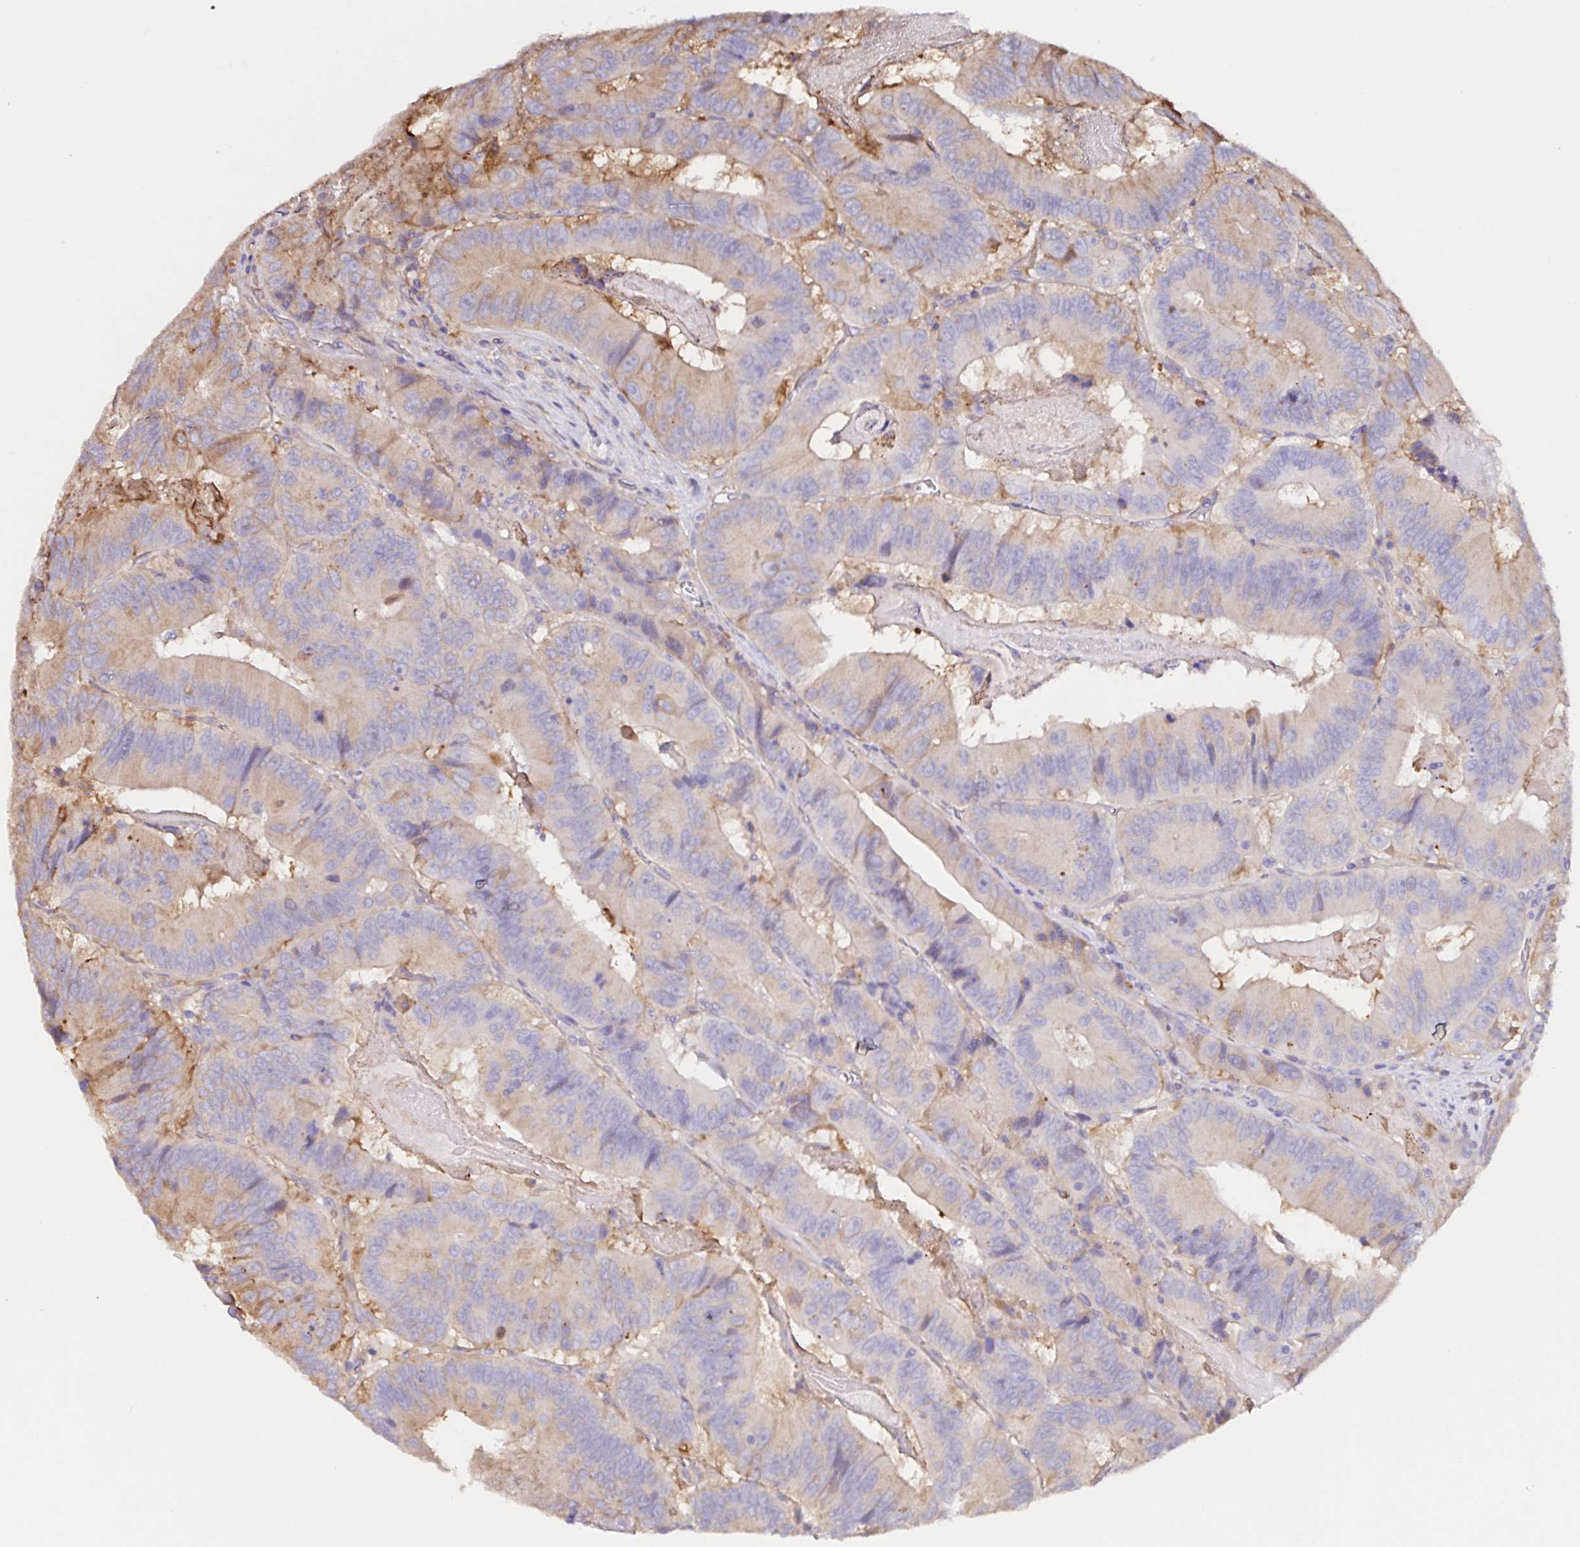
{"staining": {"intensity": "weak", "quantity": "25%-75%", "location": "cytoplasmic/membranous"}, "tissue": "colorectal cancer", "cell_type": "Tumor cells", "image_type": "cancer", "snomed": [{"axis": "morphology", "description": "Adenocarcinoma, NOS"}, {"axis": "topography", "description": "Colon"}], "caption": "Approximately 25%-75% of tumor cells in colorectal adenocarcinoma display weak cytoplasmic/membranous protein staining as visualized by brown immunohistochemical staining.", "gene": "RSRP1", "patient": {"sex": "female", "age": 86}}